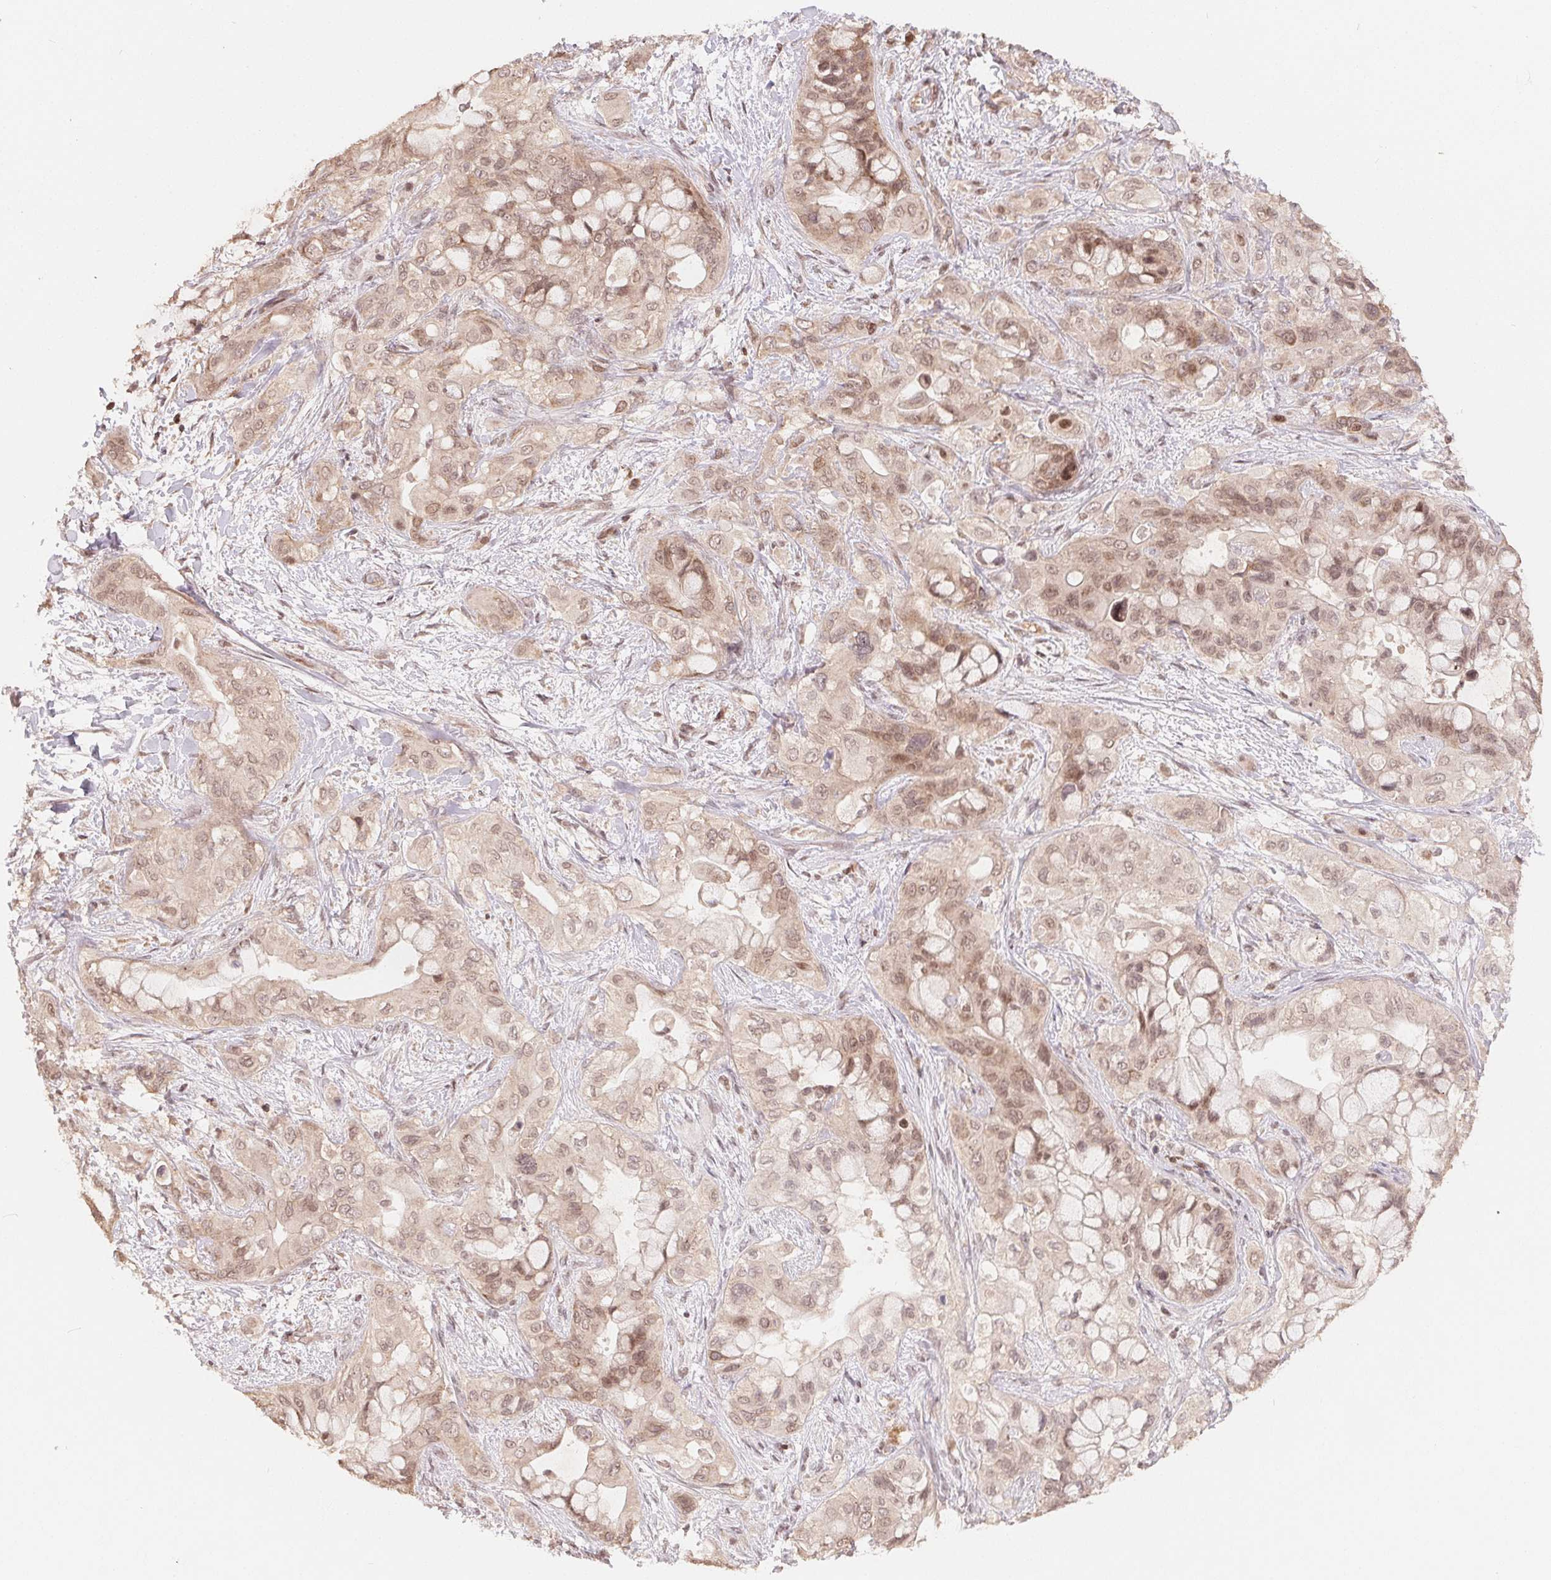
{"staining": {"intensity": "weak", "quantity": ">75%", "location": "cytoplasmic/membranous,nuclear"}, "tissue": "pancreatic cancer", "cell_type": "Tumor cells", "image_type": "cancer", "snomed": [{"axis": "morphology", "description": "Adenocarcinoma, NOS"}, {"axis": "topography", "description": "Pancreas"}], "caption": "This is a histology image of IHC staining of pancreatic cancer, which shows weak expression in the cytoplasmic/membranous and nuclear of tumor cells.", "gene": "HMGN3", "patient": {"sex": "male", "age": 71}}